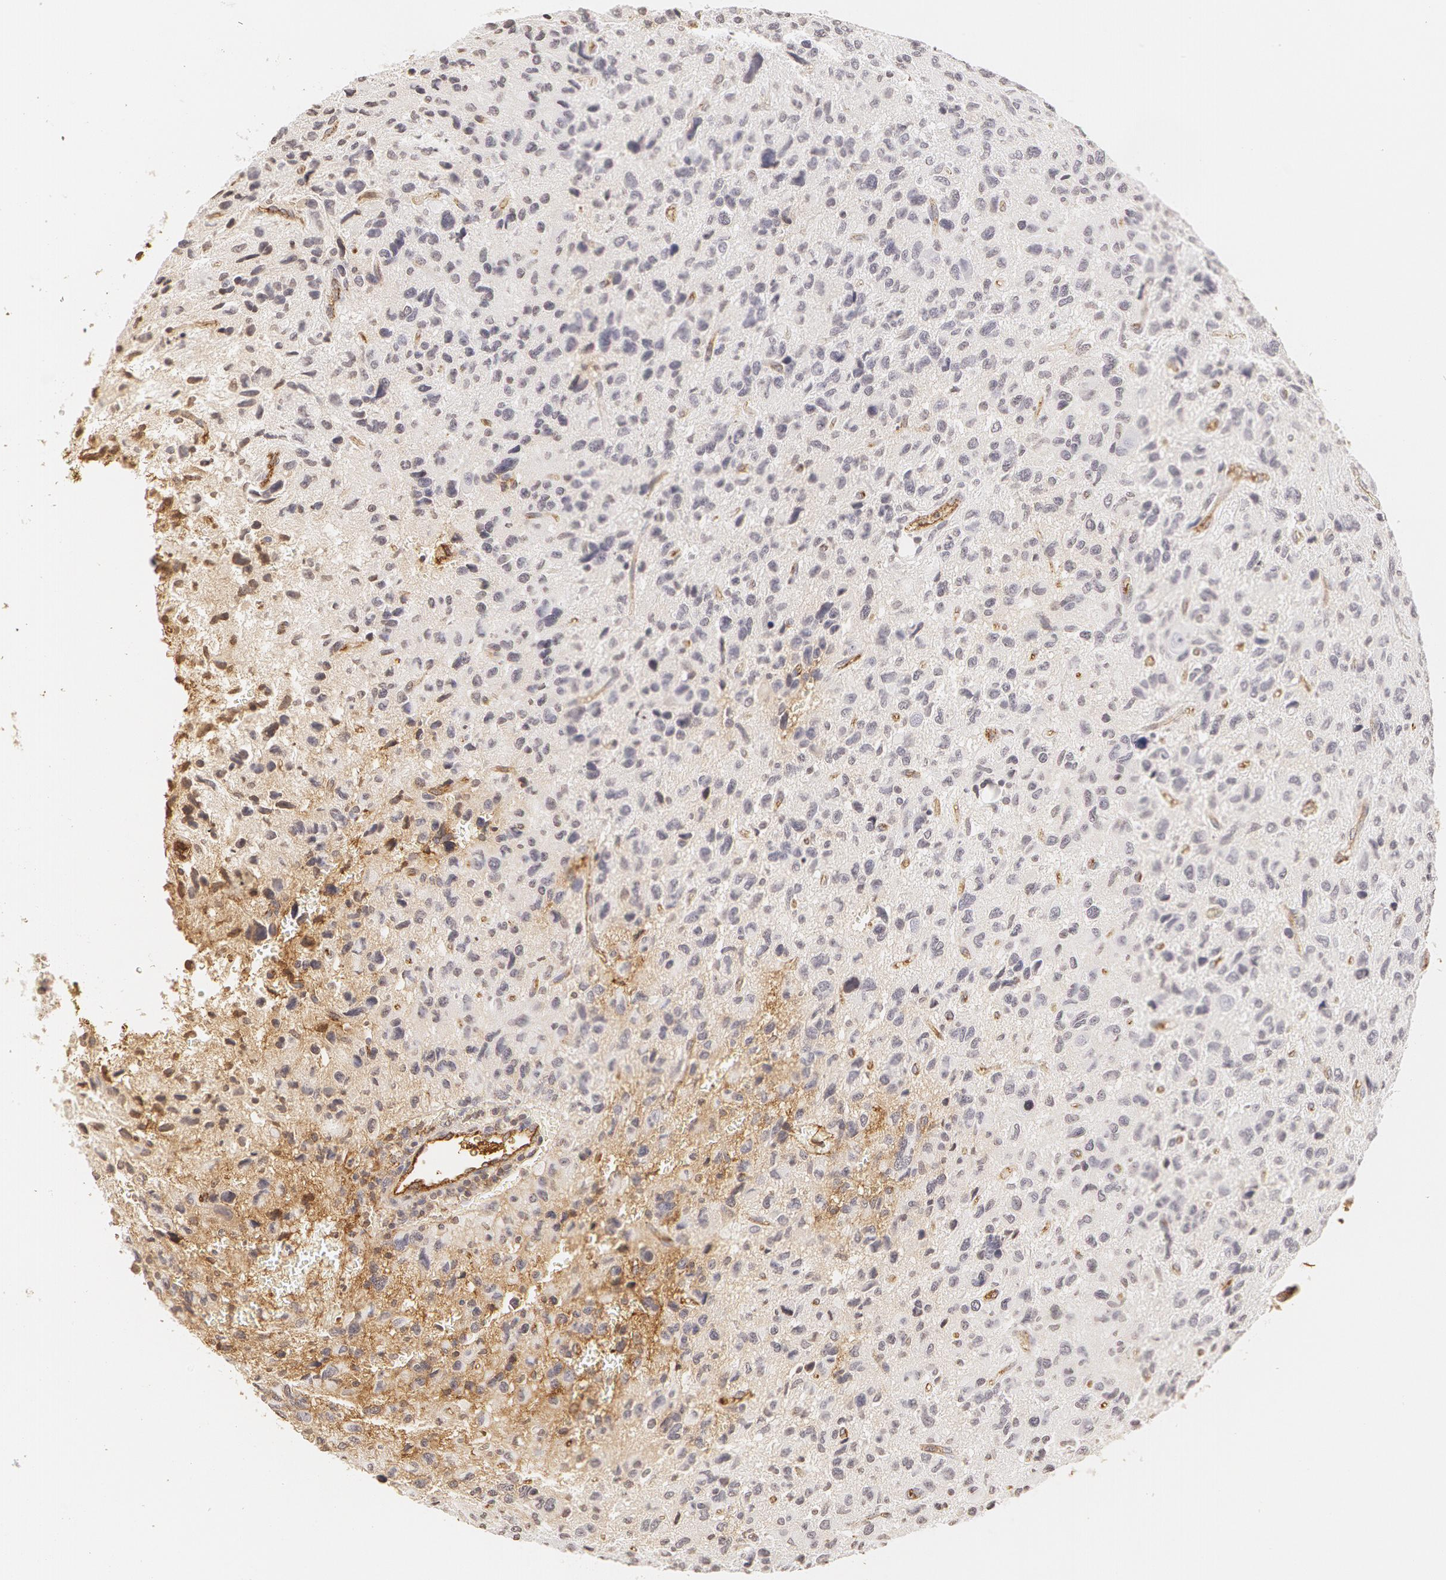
{"staining": {"intensity": "negative", "quantity": "none", "location": "none"}, "tissue": "glioma", "cell_type": "Tumor cells", "image_type": "cancer", "snomed": [{"axis": "morphology", "description": "Glioma, malignant, High grade"}, {"axis": "topography", "description": "Brain"}], "caption": "Immunohistochemical staining of human glioma exhibits no significant staining in tumor cells.", "gene": "VWF", "patient": {"sex": "female", "age": 60}}